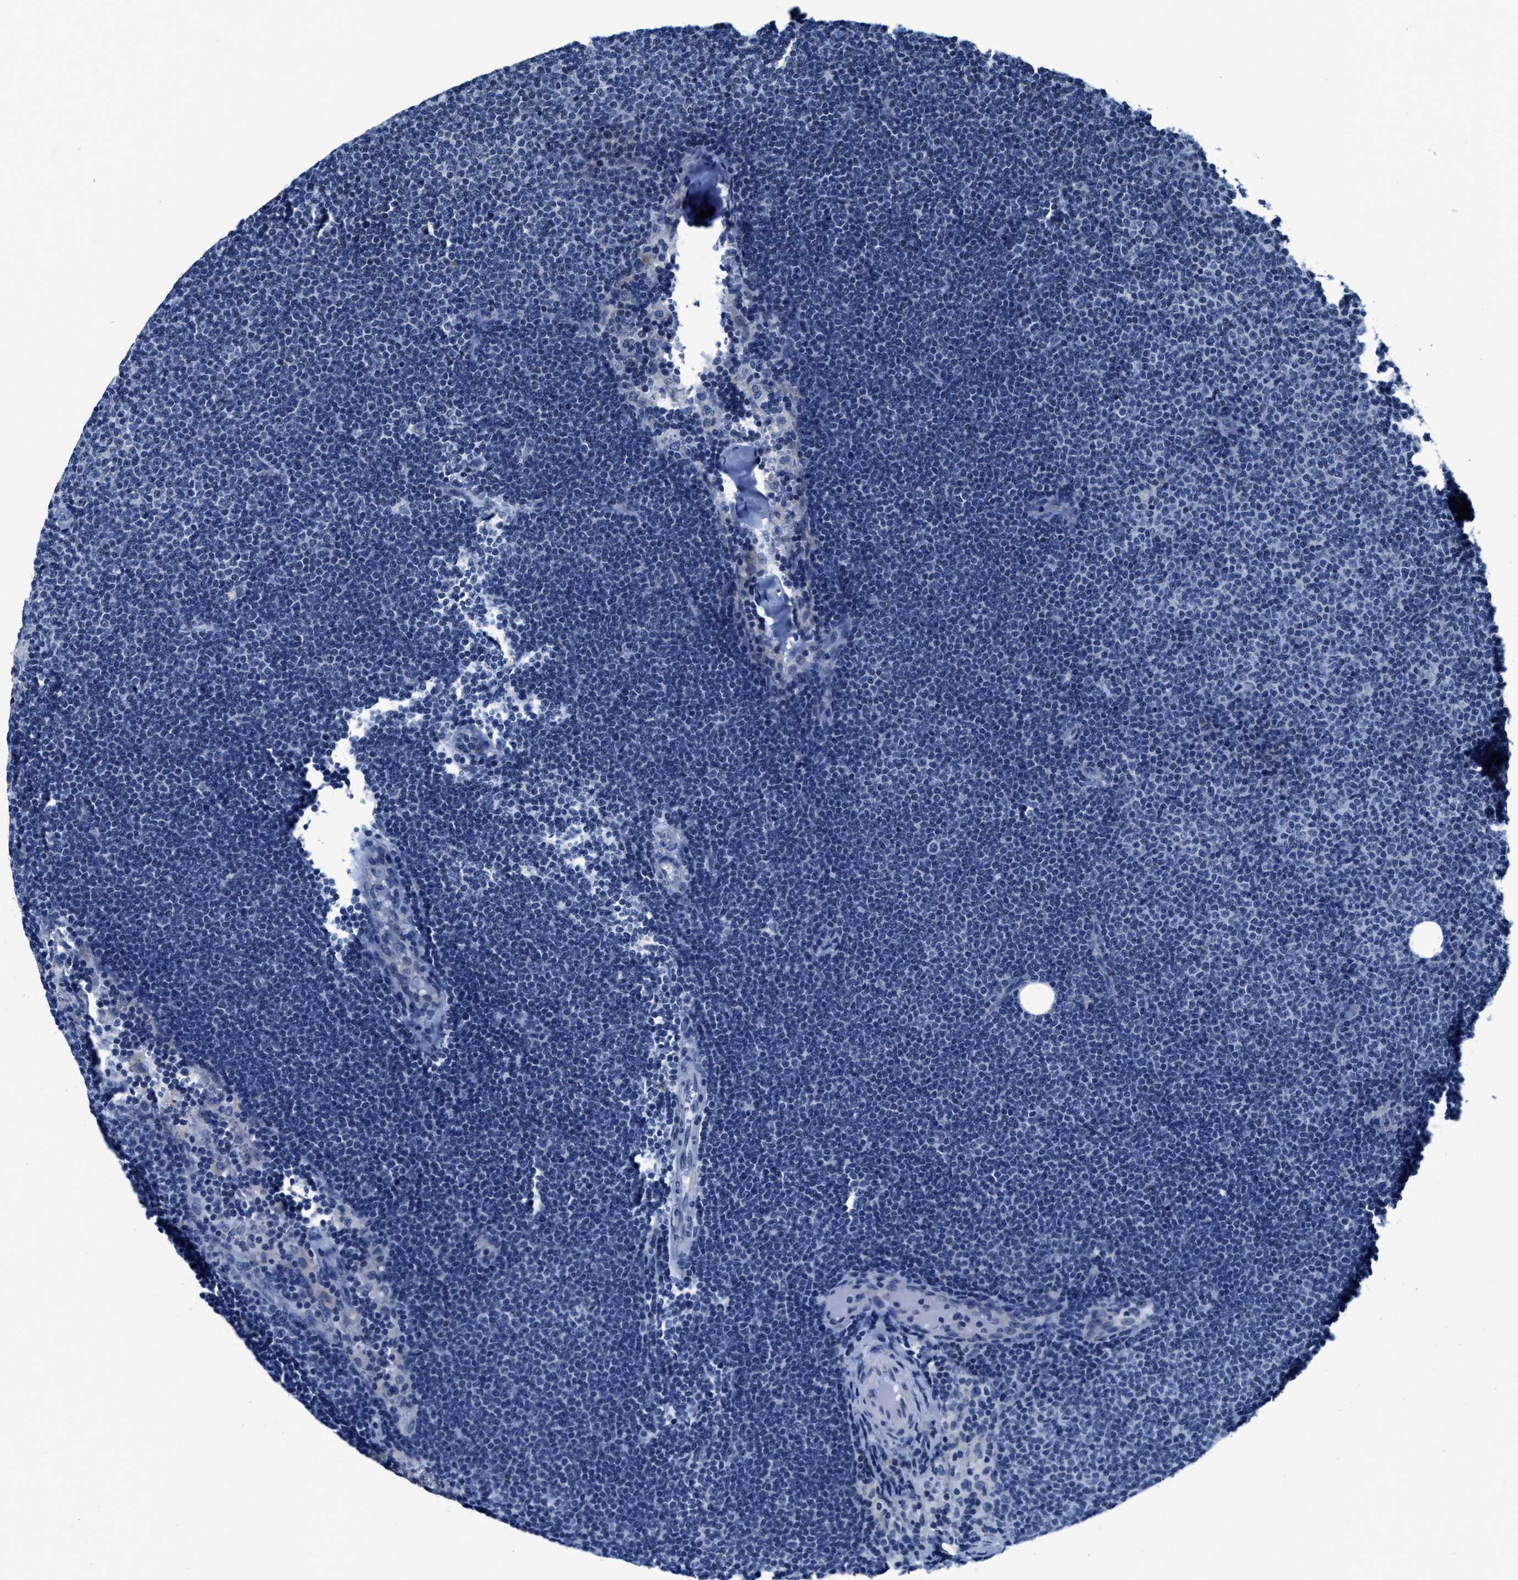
{"staining": {"intensity": "negative", "quantity": "none", "location": "none"}, "tissue": "lymphoma", "cell_type": "Tumor cells", "image_type": "cancer", "snomed": [{"axis": "morphology", "description": "Malignant lymphoma, non-Hodgkin's type, Low grade"}, {"axis": "topography", "description": "Lymph node"}], "caption": "This is a image of immunohistochemistry staining of lymphoma, which shows no expression in tumor cells.", "gene": "ASZ1", "patient": {"sex": "female", "age": 53}}